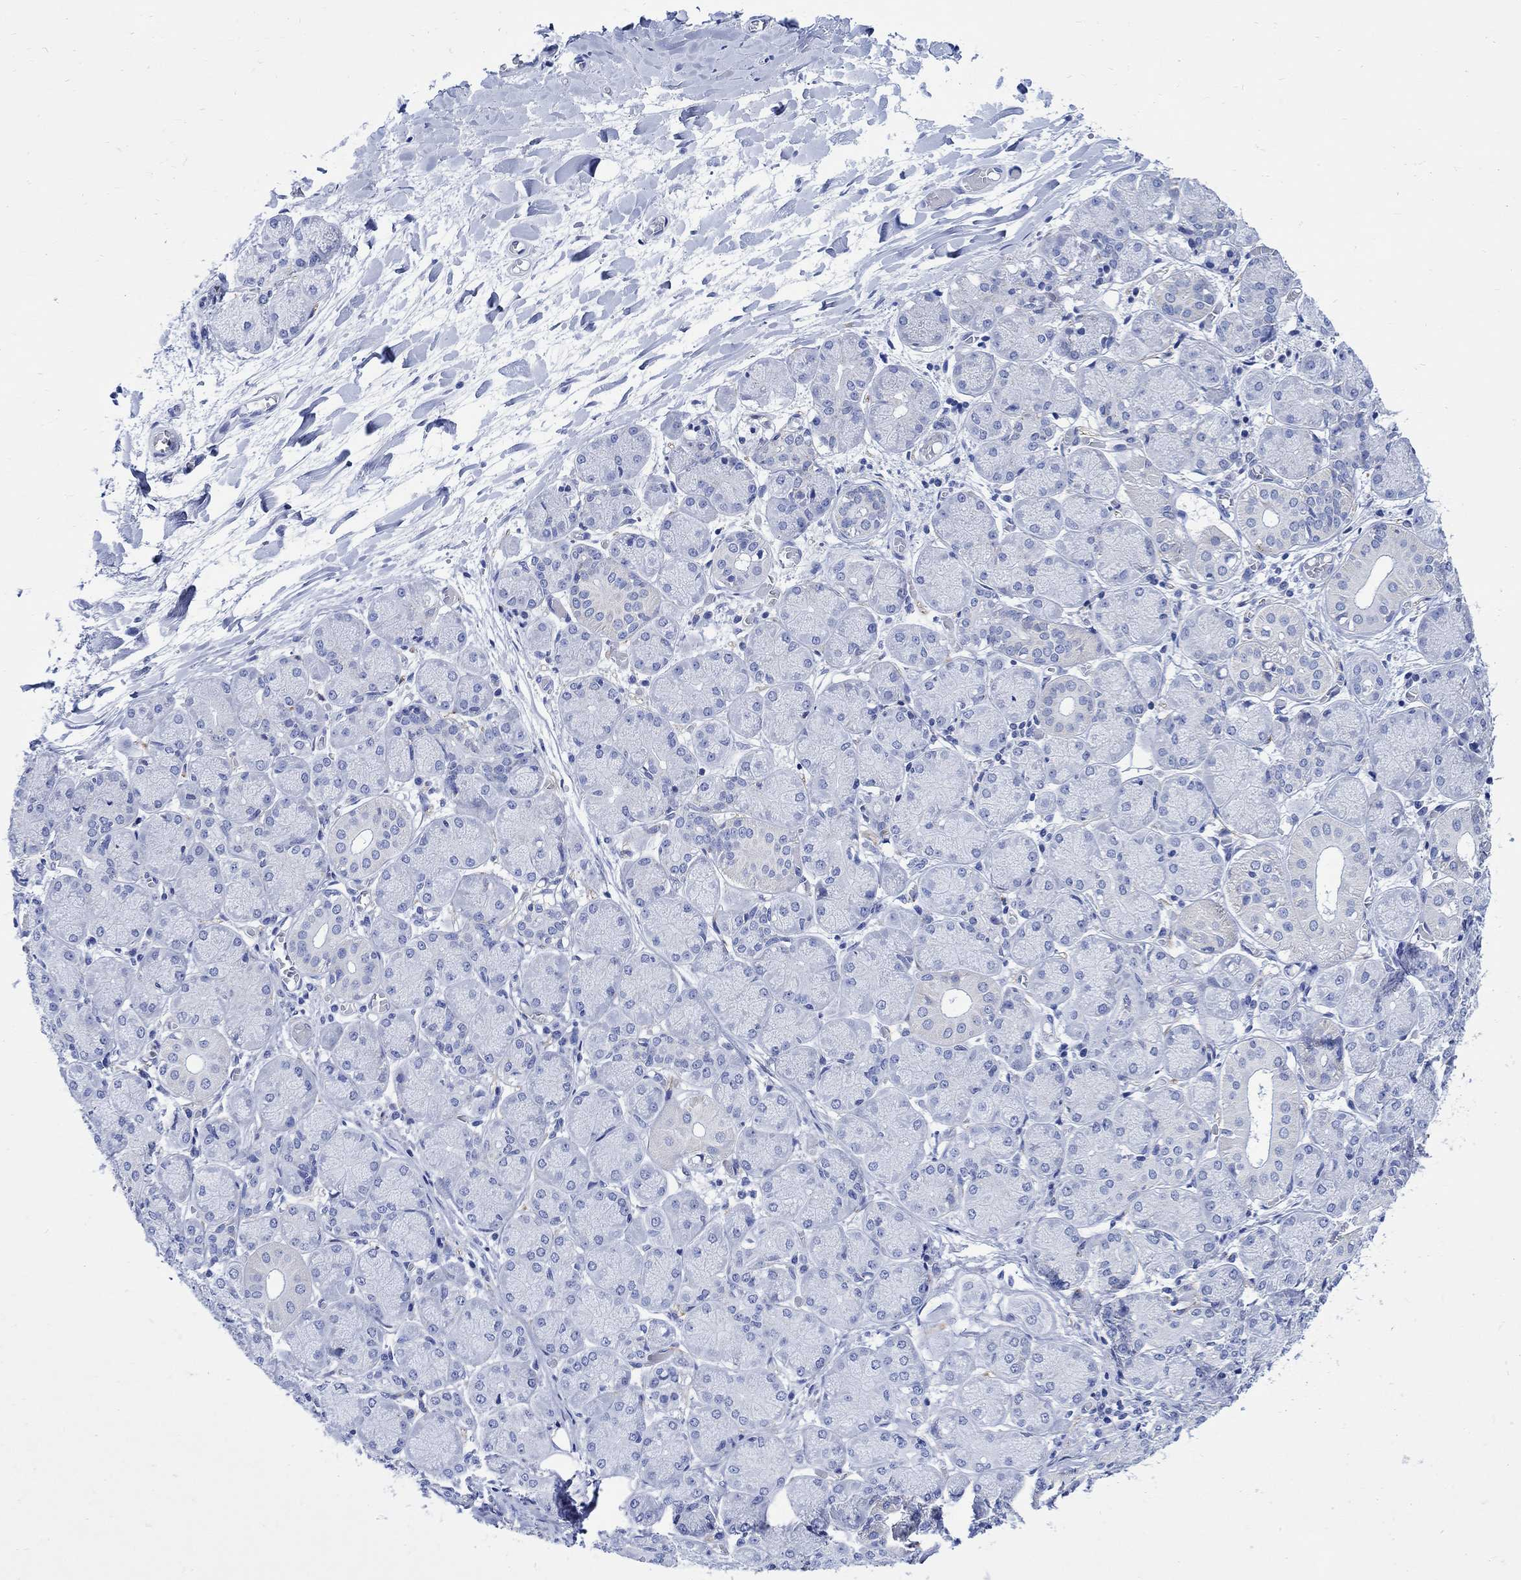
{"staining": {"intensity": "weak", "quantity": "<25%", "location": "cytoplasmic/membranous"}, "tissue": "salivary gland", "cell_type": "Glandular cells", "image_type": "normal", "snomed": [{"axis": "morphology", "description": "Normal tissue, NOS"}, {"axis": "topography", "description": "Salivary gland"}, {"axis": "topography", "description": "Peripheral nerve tissue"}], "caption": "Immunohistochemistry (IHC) image of unremarkable salivary gland: human salivary gland stained with DAB (3,3'-diaminobenzidine) displays no significant protein expression in glandular cells.", "gene": "CPLX1", "patient": {"sex": "female", "age": 24}}